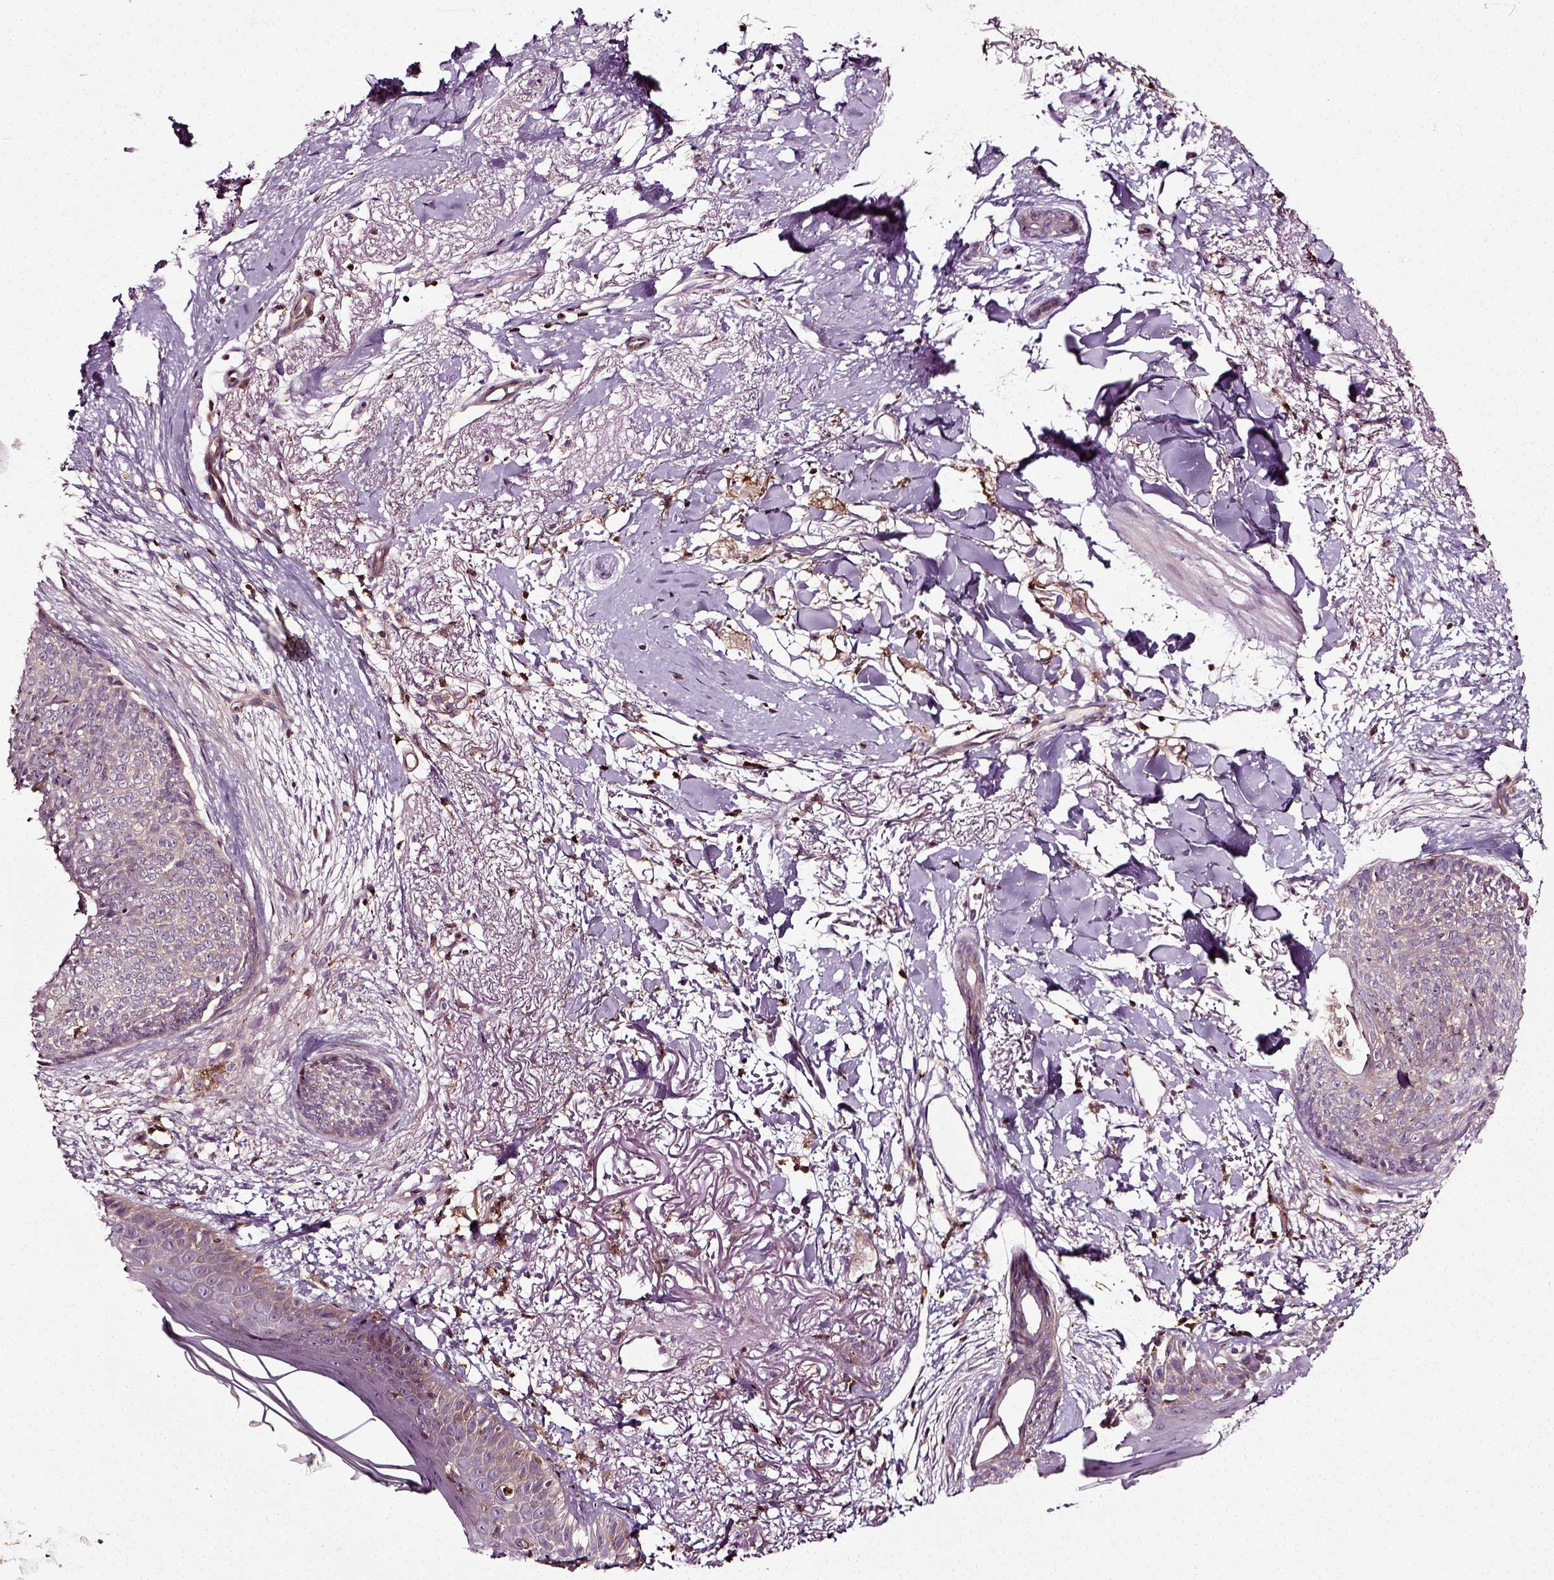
{"staining": {"intensity": "negative", "quantity": "none", "location": "none"}, "tissue": "skin cancer", "cell_type": "Tumor cells", "image_type": "cancer", "snomed": [{"axis": "morphology", "description": "Normal tissue, NOS"}, {"axis": "morphology", "description": "Basal cell carcinoma"}, {"axis": "topography", "description": "Skin"}], "caption": "DAB (3,3'-diaminobenzidine) immunohistochemical staining of human basal cell carcinoma (skin) displays no significant expression in tumor cells.", "gene": "RHOF", "patient": {"sex": "male", "age": 84}}